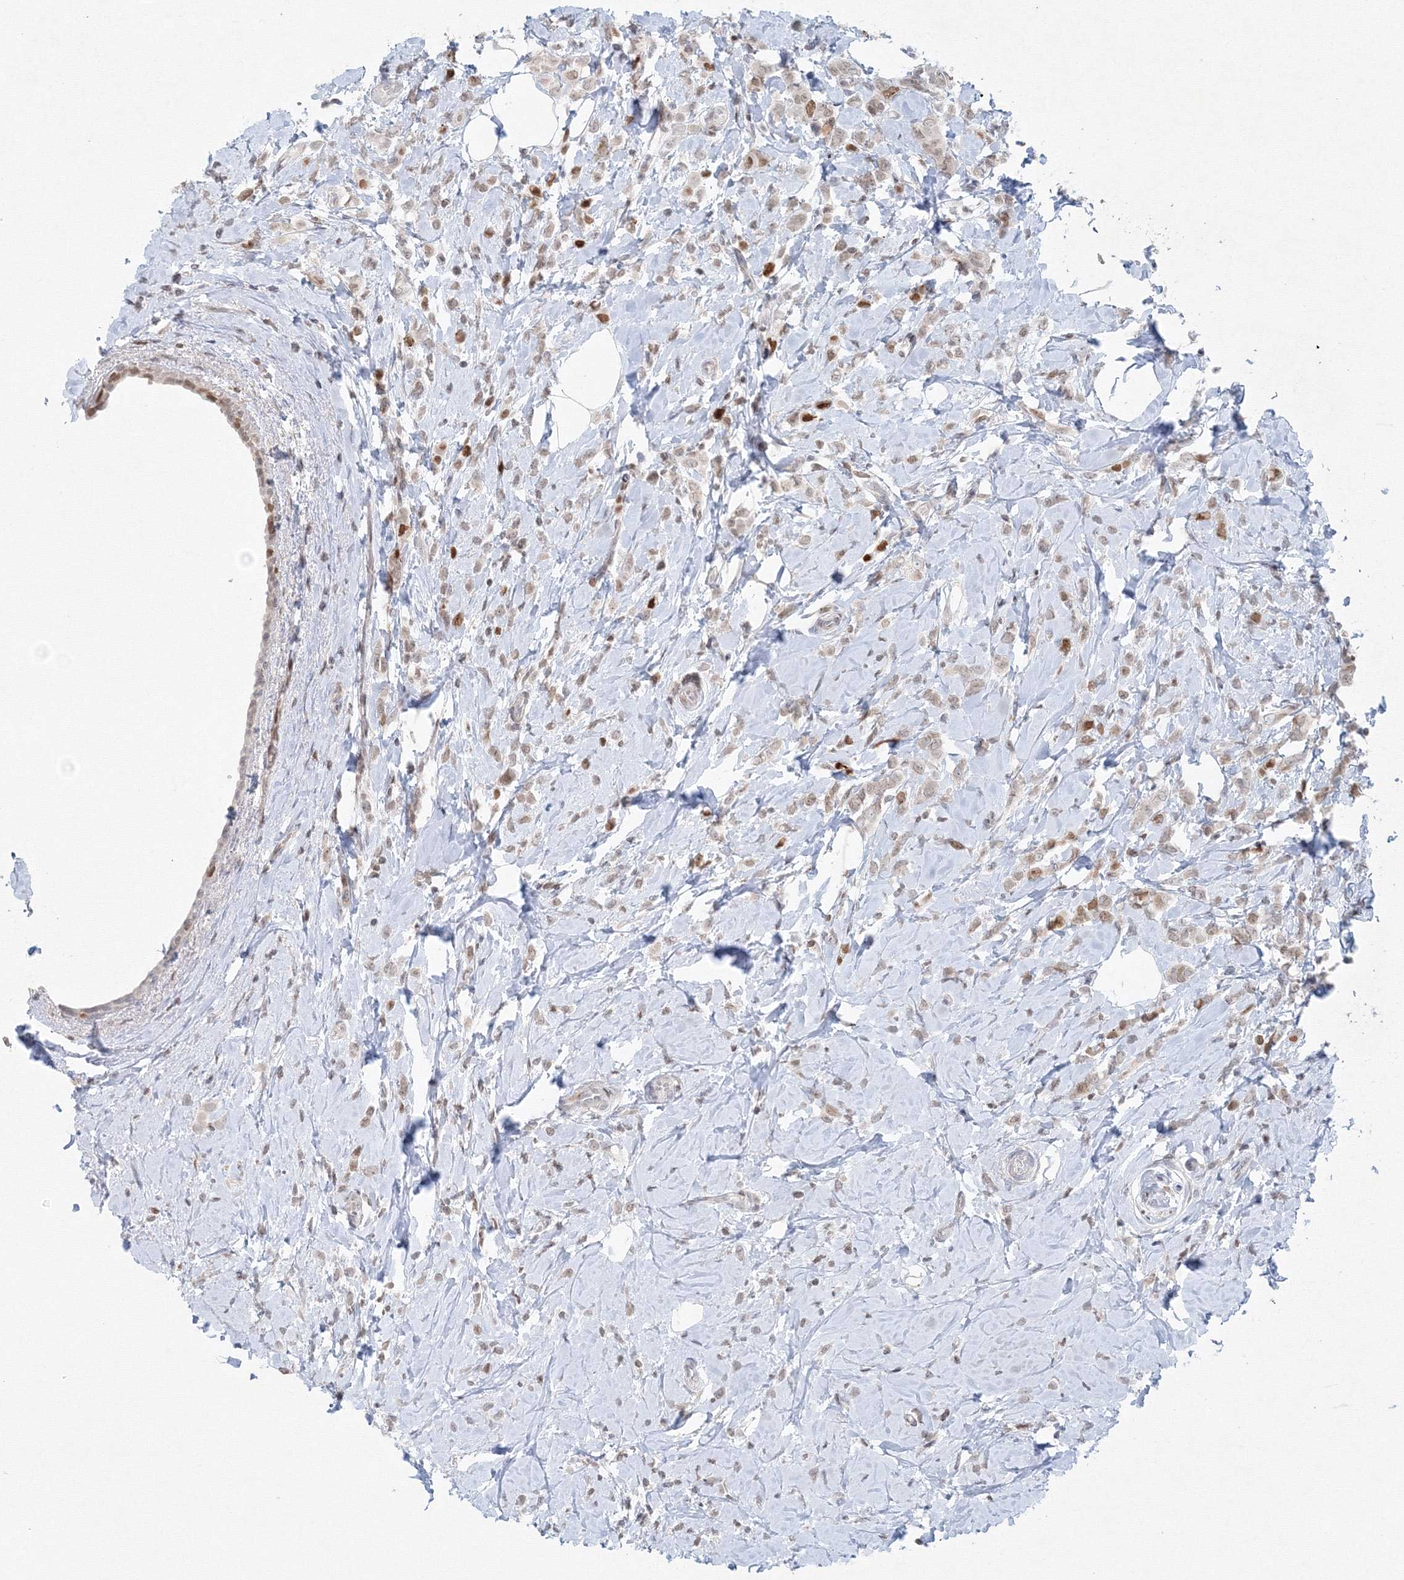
{"staining": {"intensity": "weak", "quantity": "25%-75%", "location": "nuclear"}, "tissue": "breast cancer", "cell_type": "Tumor cells", "image_type": "cancer", "snomed": [{"axis": "morphology", "description": "Lobular carcinoma"}, {"axis": "topography", "description": "Breast"}], "caption": "Breast lobular carcinoma tissue displays weak nuclear expression in approximately 25%-75% of tumor cells, visualized by immunohistochemistry.", "gene": "KIF4A", "patient": {"sex": "female", "age": 47}}